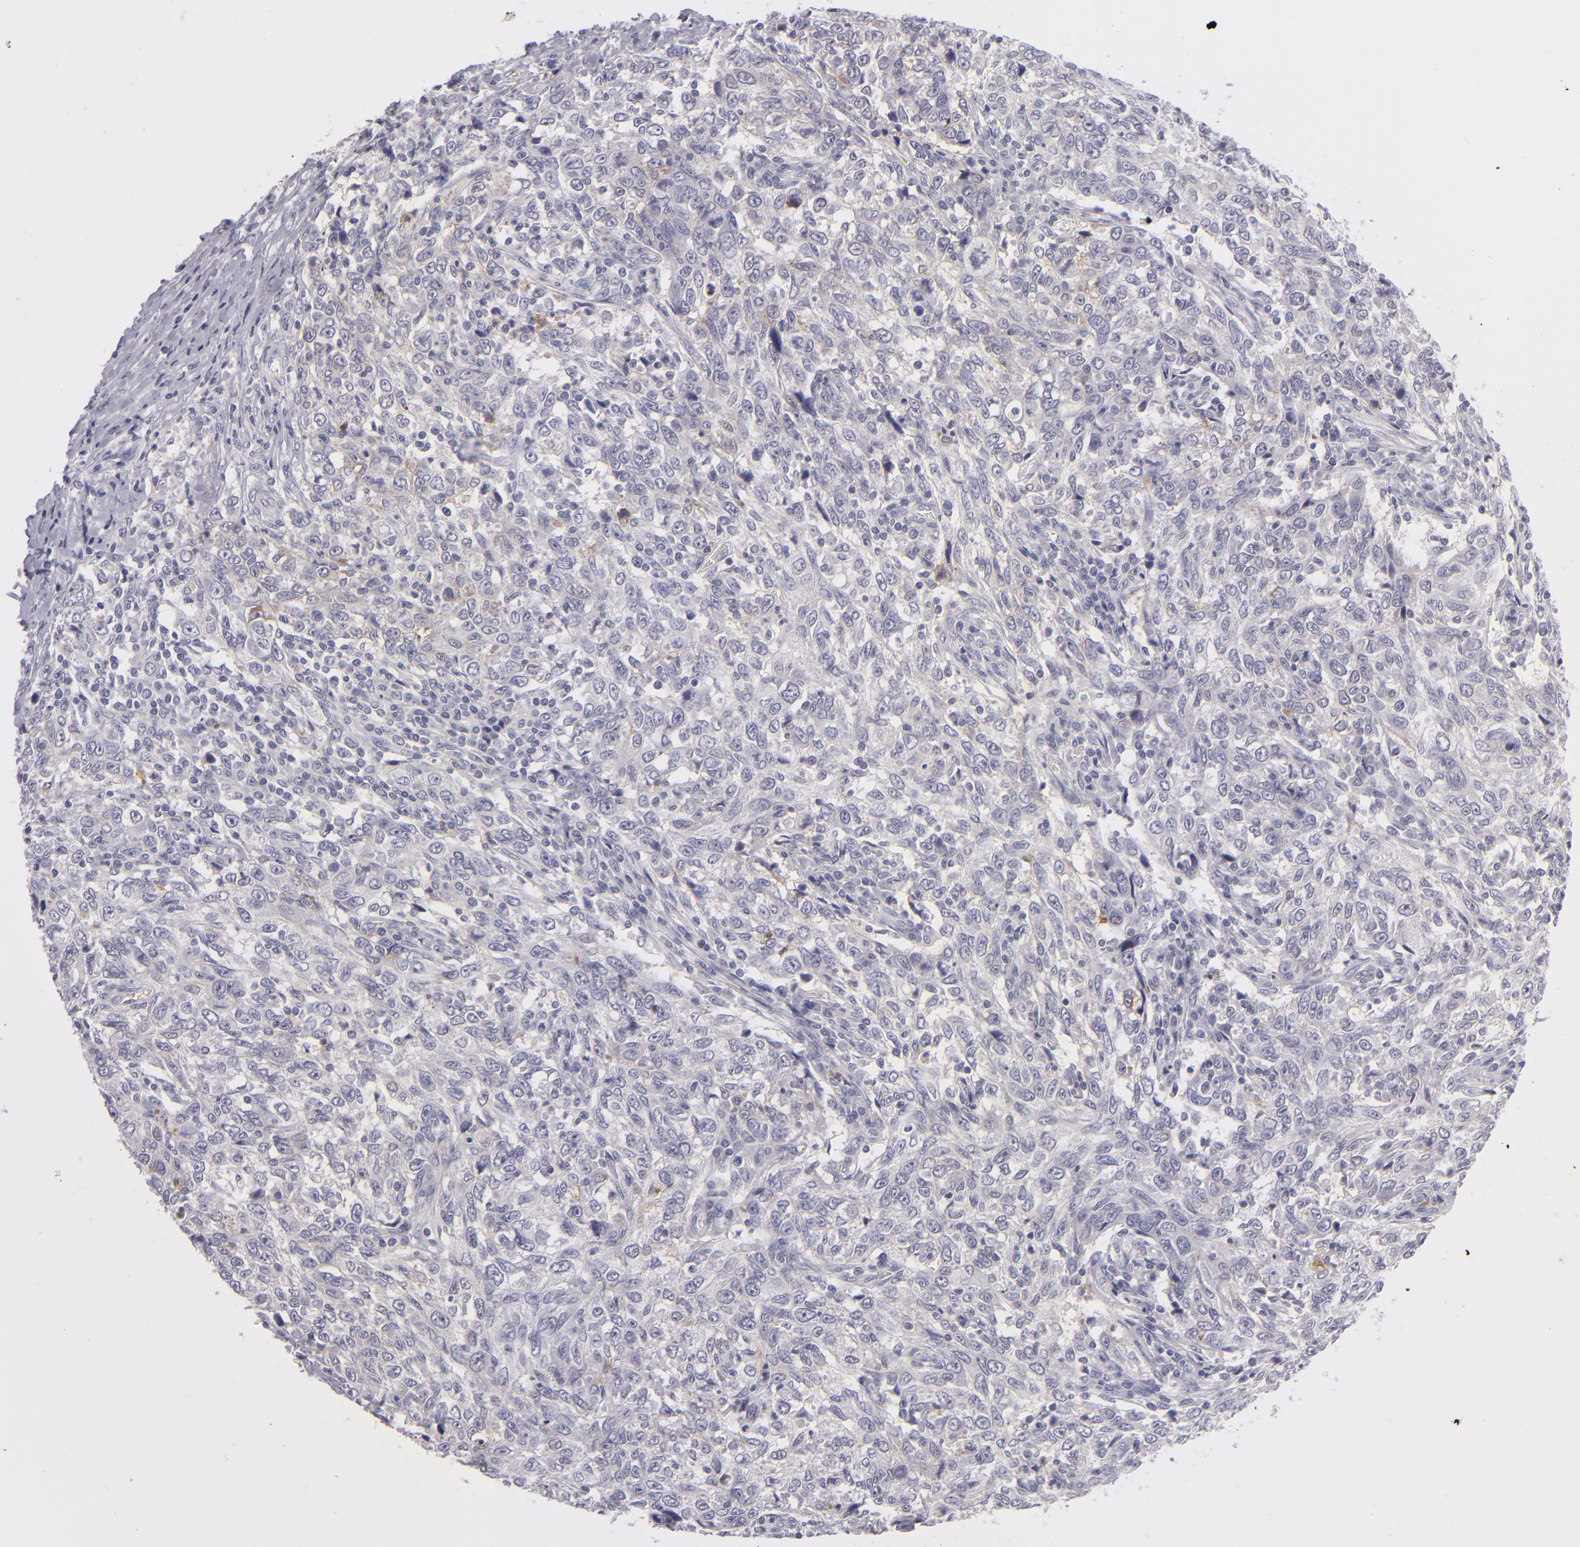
{"staining": {"intensity": "weak", "quantity": "<25%", "location": "cytoplasmic/membranous"}, "tissue": "breast cancer", "cell_type": "Tumor cells", "image_type": "cancer", "snomed": [{"axis": "morphology", "description": "Duct carcinoma"}, {"axis": "topography", "description": "Breast"}], "caption": "Invasive ductal carcinoma (breast) was stained to show a protein in brown. There is no significant expression in tumor cells.", "gene": "TNNC1", "patient": {"sex": "female", "age": 50}}